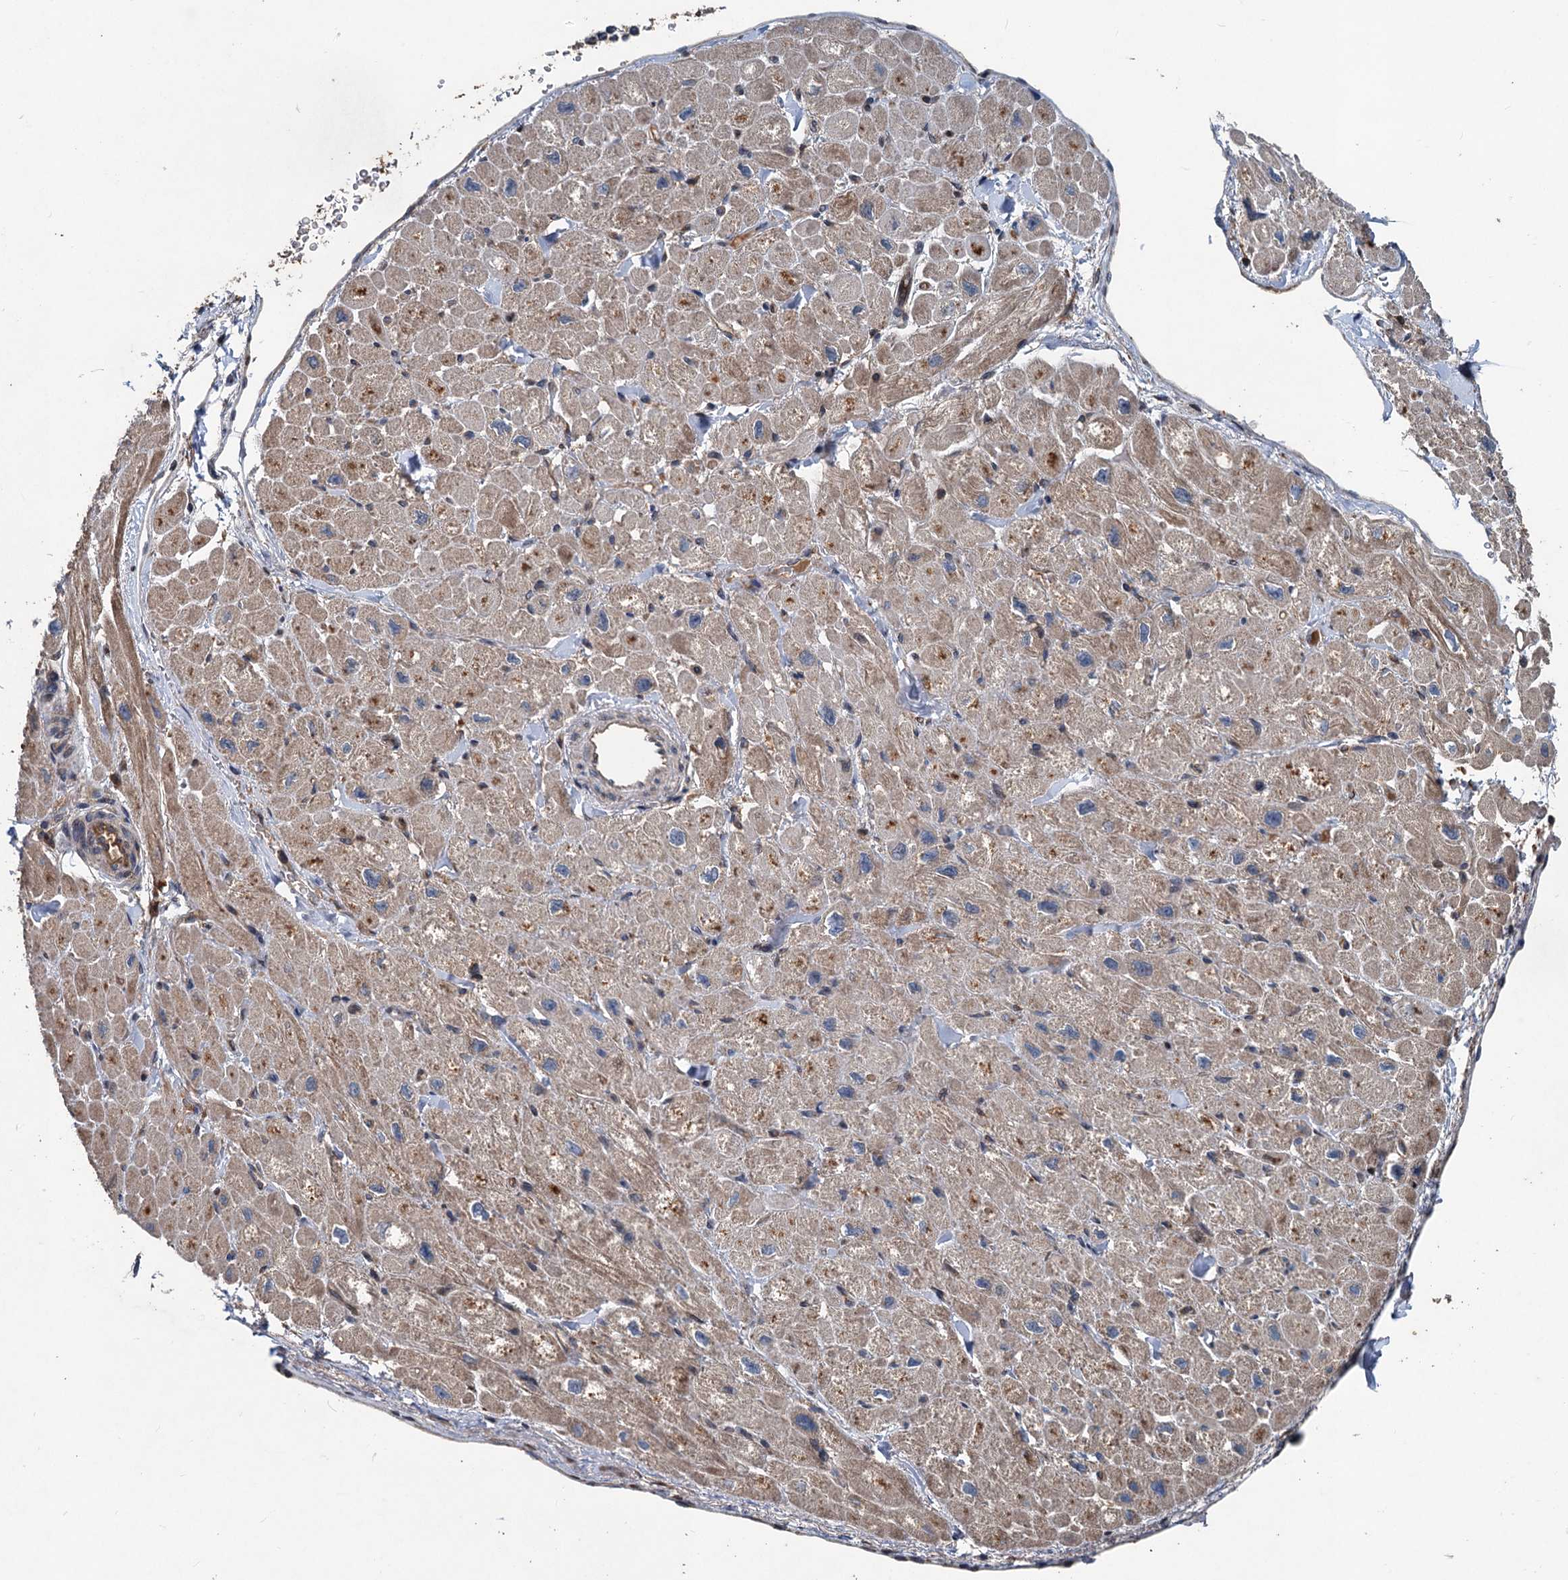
{"staining": {"intensity": "moderate", "quantity": "25%-75%", "location": "cytoplasmic/membranous"}, "tissue": "heart muscle", "cell_type": "Cardiomyocytes", "image_type": "normal", "snomed": [{"axis": "morphology", "description": "Normal tissue, NOS"}, {"axis": "topography", "description": "Heart"}], "caption": "DAB (3,3'-diaminobenzidine) immunohistochemical staining of unremarkable human heart muscle exhibits moderate cytoplasmic/membranous protein positivity in about 25%-75% of cardiomyocytes. The staining was performed using DAB, with brown indicating positive protein expression. Nuclei are stained blue with hematoxylin.", "gene": "TAPBPL", "patient": {"sex": "male", "age": 65}}